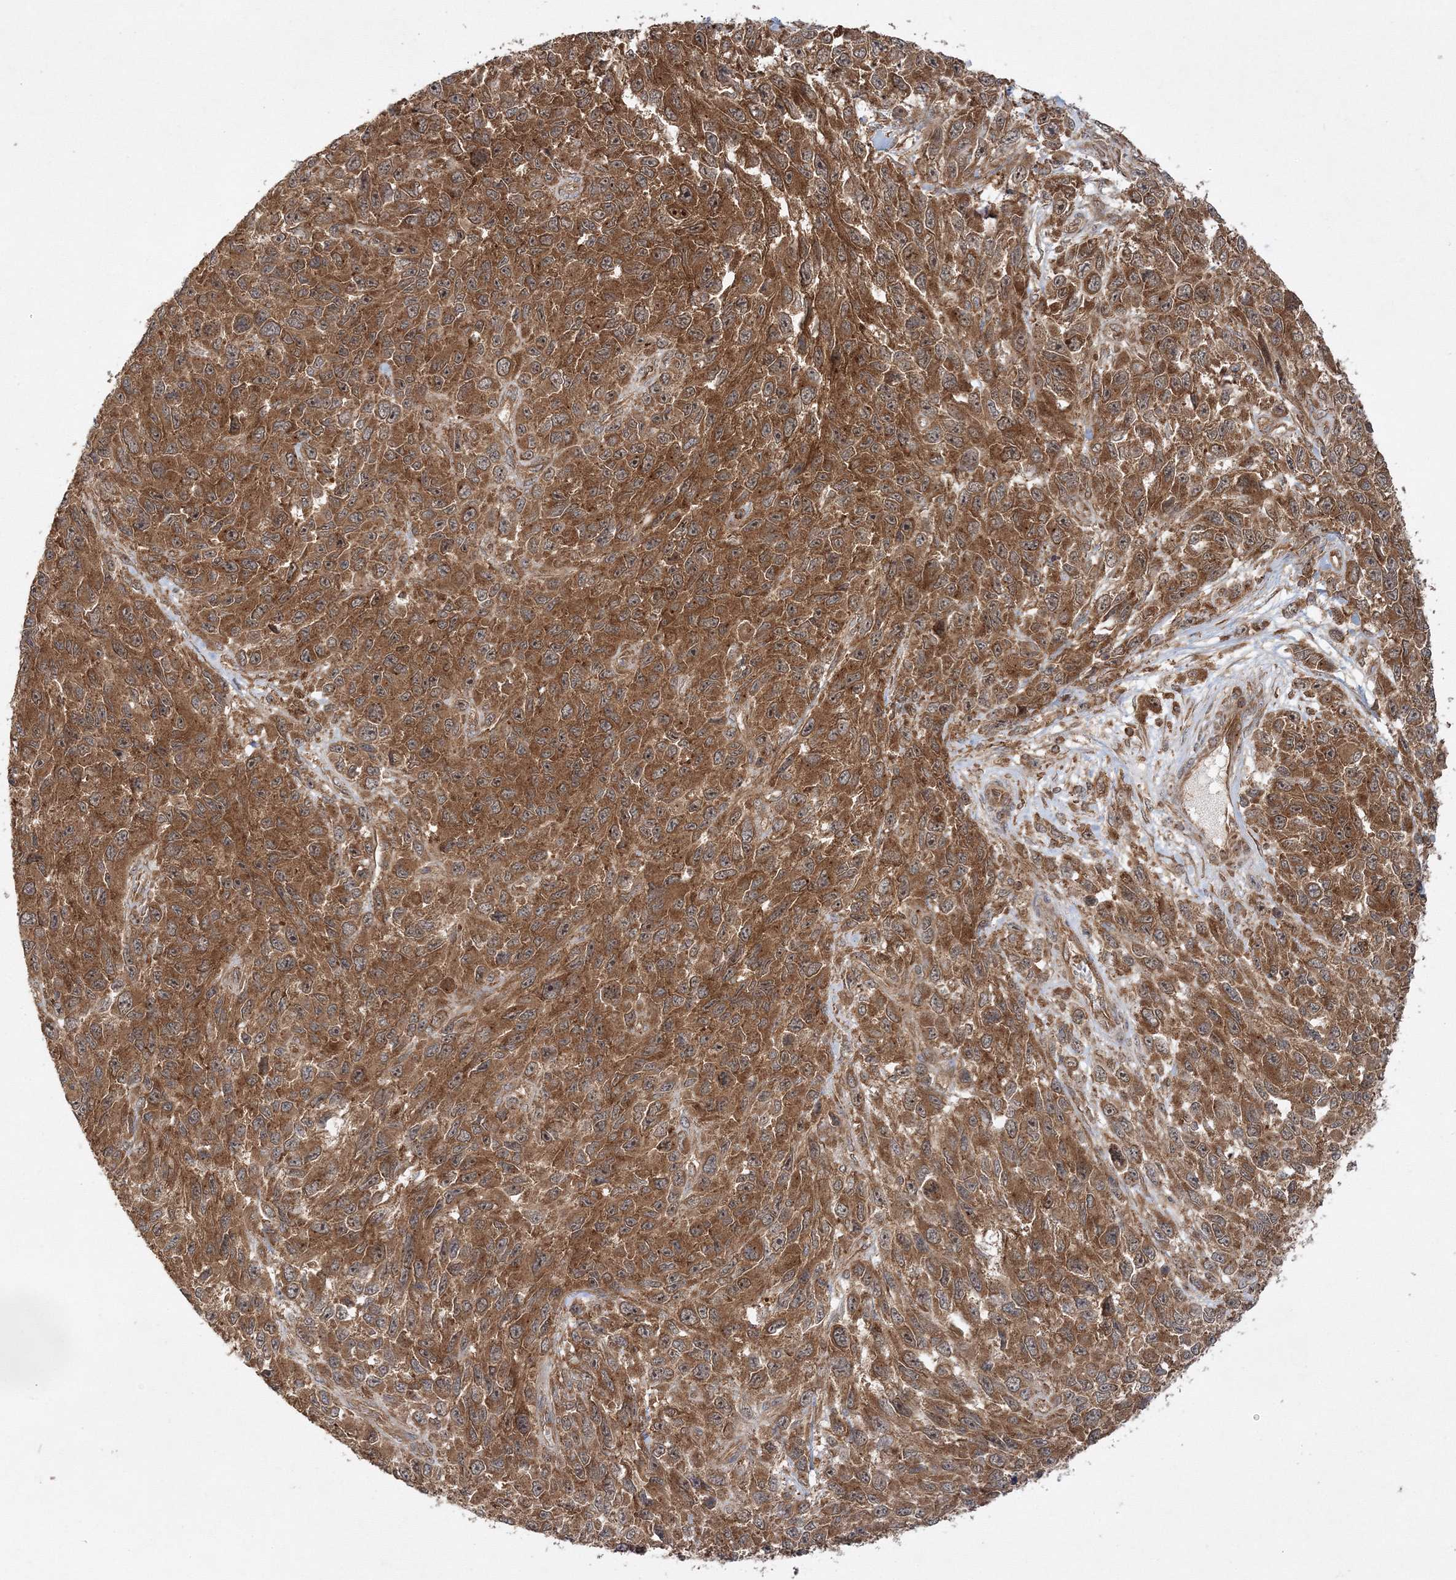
{"staining": {"intensity": "moderate", "quantity": ">75%", "location": "cytoplasmic/membranous"}, "tissue": "melanoma", "cell_type": "Tumor cells", "image_type": "cancer", "snomed": [{"axis": "morphology", "description": "Malignant melanoma, NOS"}, {"axis": "topography", "description": "Skin"}], "caption": "Protein expression analysis of melanoma exhibits moderate cytoplasmic/membranous staining in about >75% of tumor cells.", "gene": "WDR37", "patient": {"sex": "female", "age": 96}}